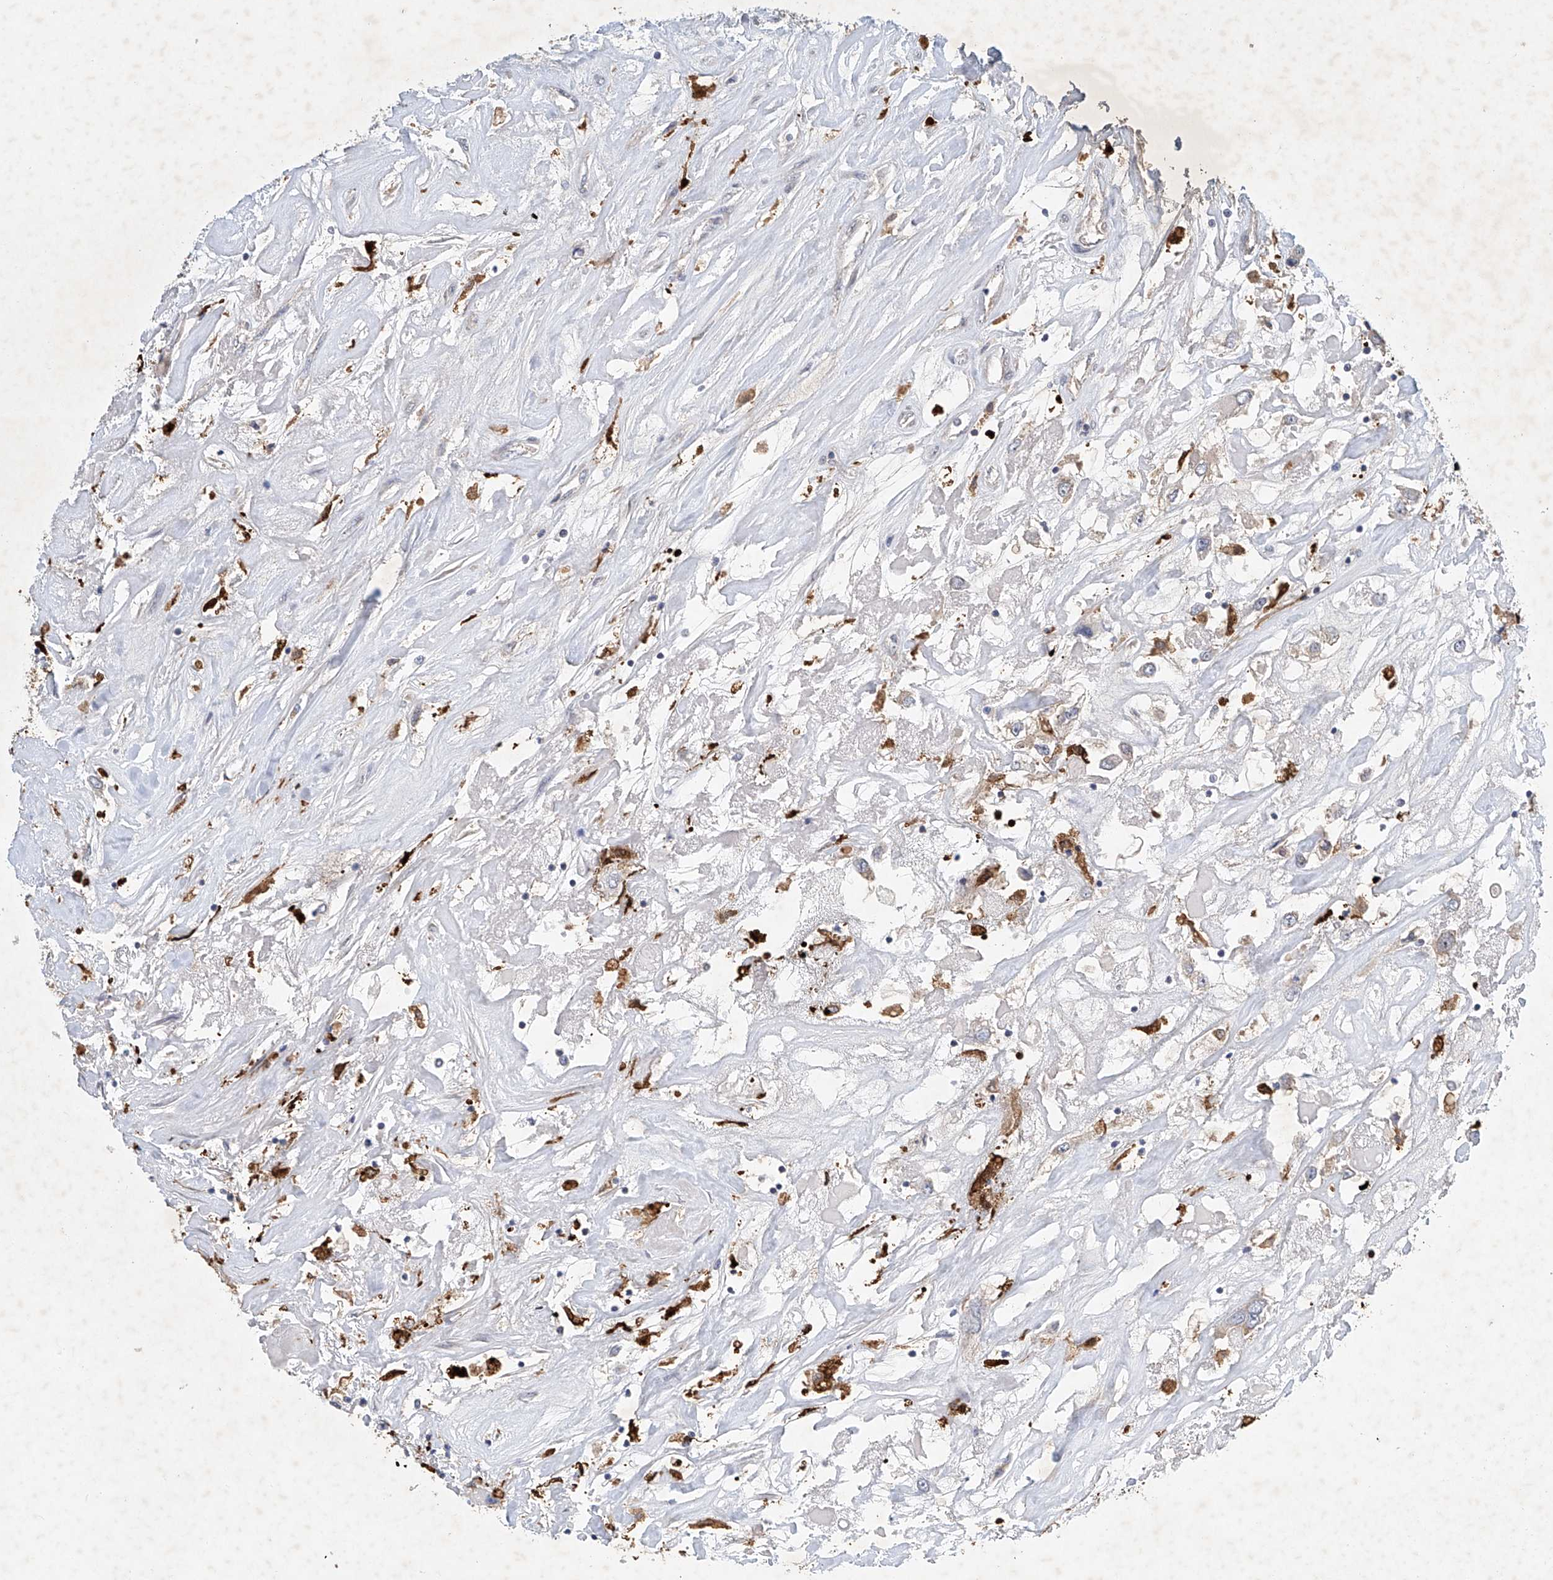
{"staining": {"intensity": "weak", "quantity": ">75%", "location": "cytoplasmic/membranous"}, "tissue": "renal cancer", "cell_type": "Tumor cells", "image_type": "cancer", "snomed": [{"axis": "morphology", "description": "Adenocarcinoma, NOS"}, {"axis": "topography", "description": "Kidney"}], "caption": "Tumor cells show low levels of weak cytoplasmic/membranous positivity in approximately >75% of cells in human adenocarcinoma (renal). (brown staining indicates protein expression, while blue staining denotes nuclei).", "gene": "CARMIL1", "patient": {"sex": "female", "age": 52}}